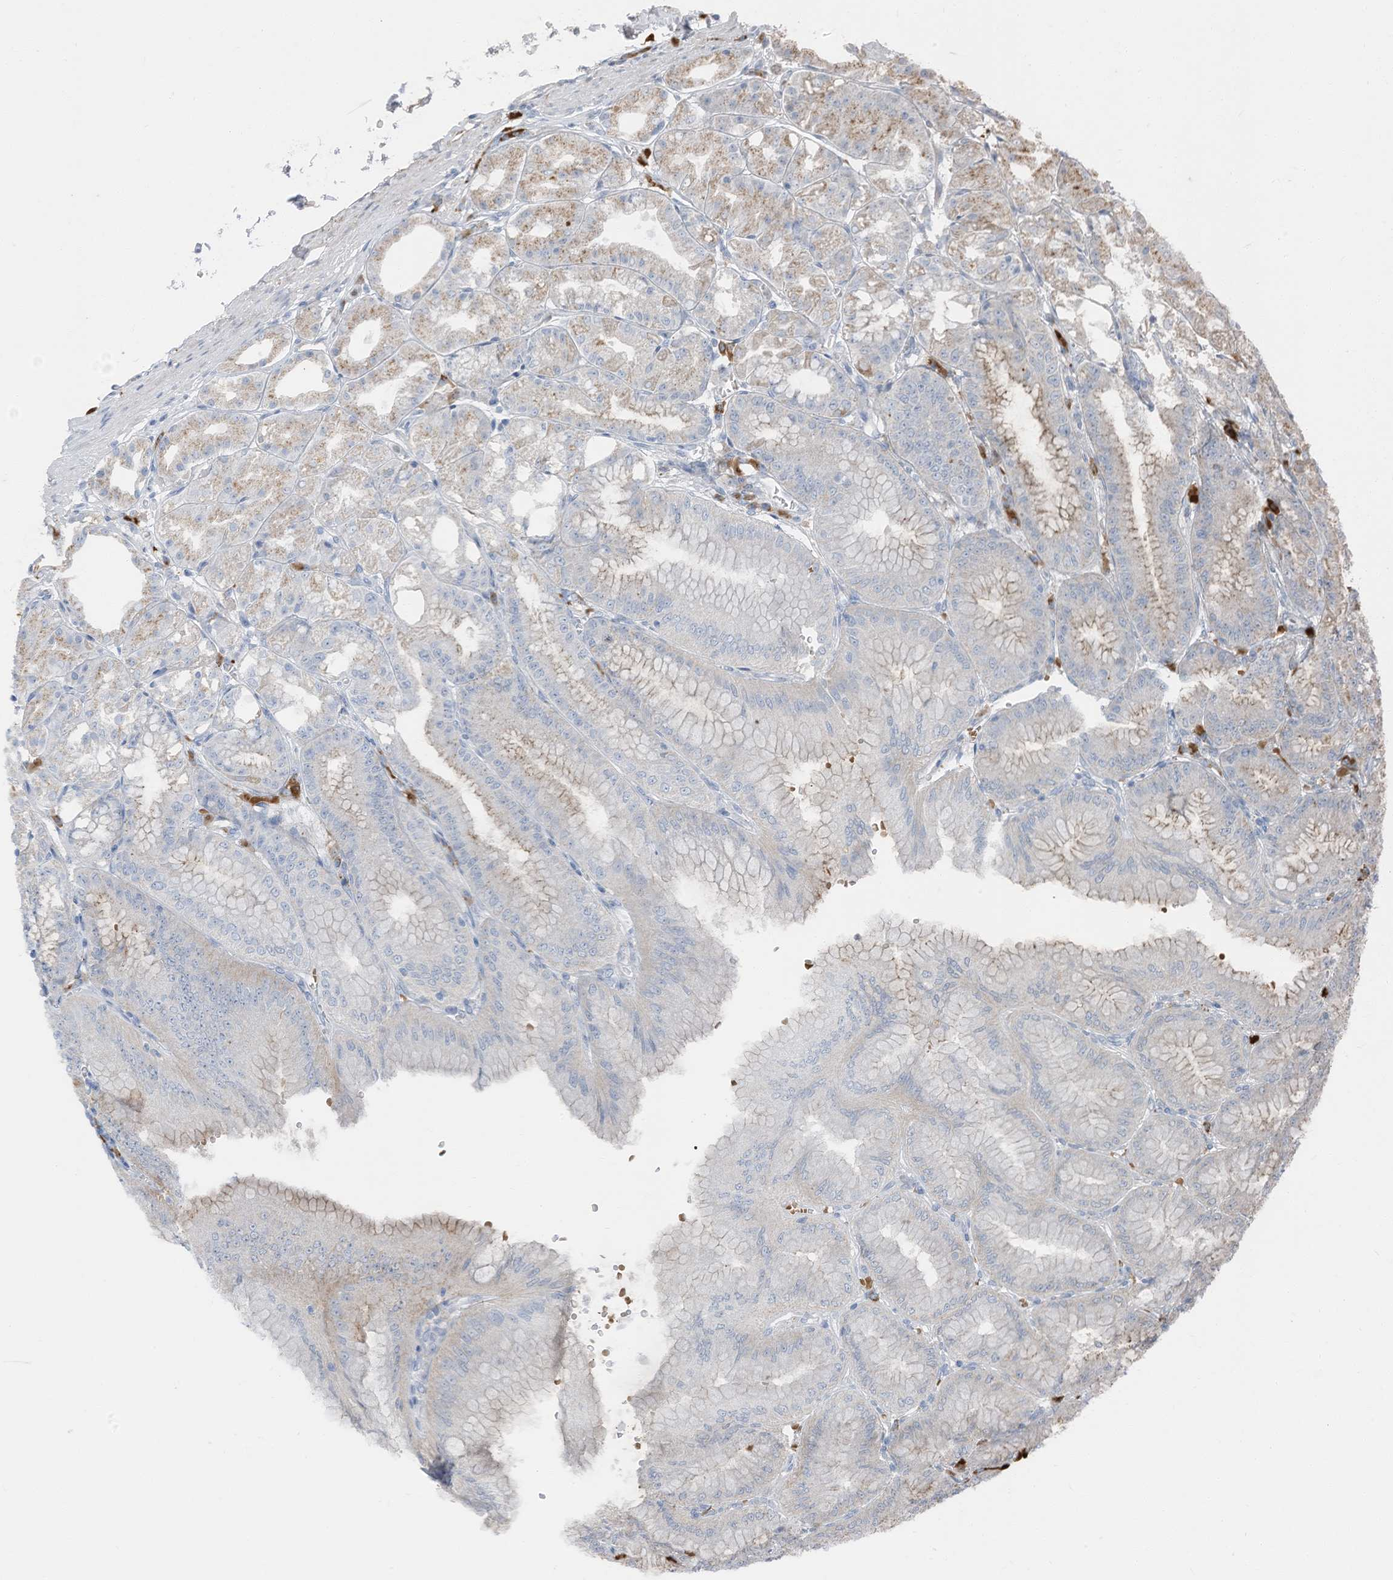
{"staining": {"intensity": "weak", "quantity": "<25%", "location": "cytoplasmic/membranous"}, "tissue": "stomach", "cell_type": "Glandular cells", "image_type": "normal", "snomed": [{"axis": "morphology", "description": "Normal tissue, NOS"}, {"axis": "topography", "description": "Stomach, lower"}], "caption": "Human stomach stained for a protein using IHC reveals no positivity in glandular cells.", "gene": "CHMP2B", "patient": {"sex": "male", "age": 71}}